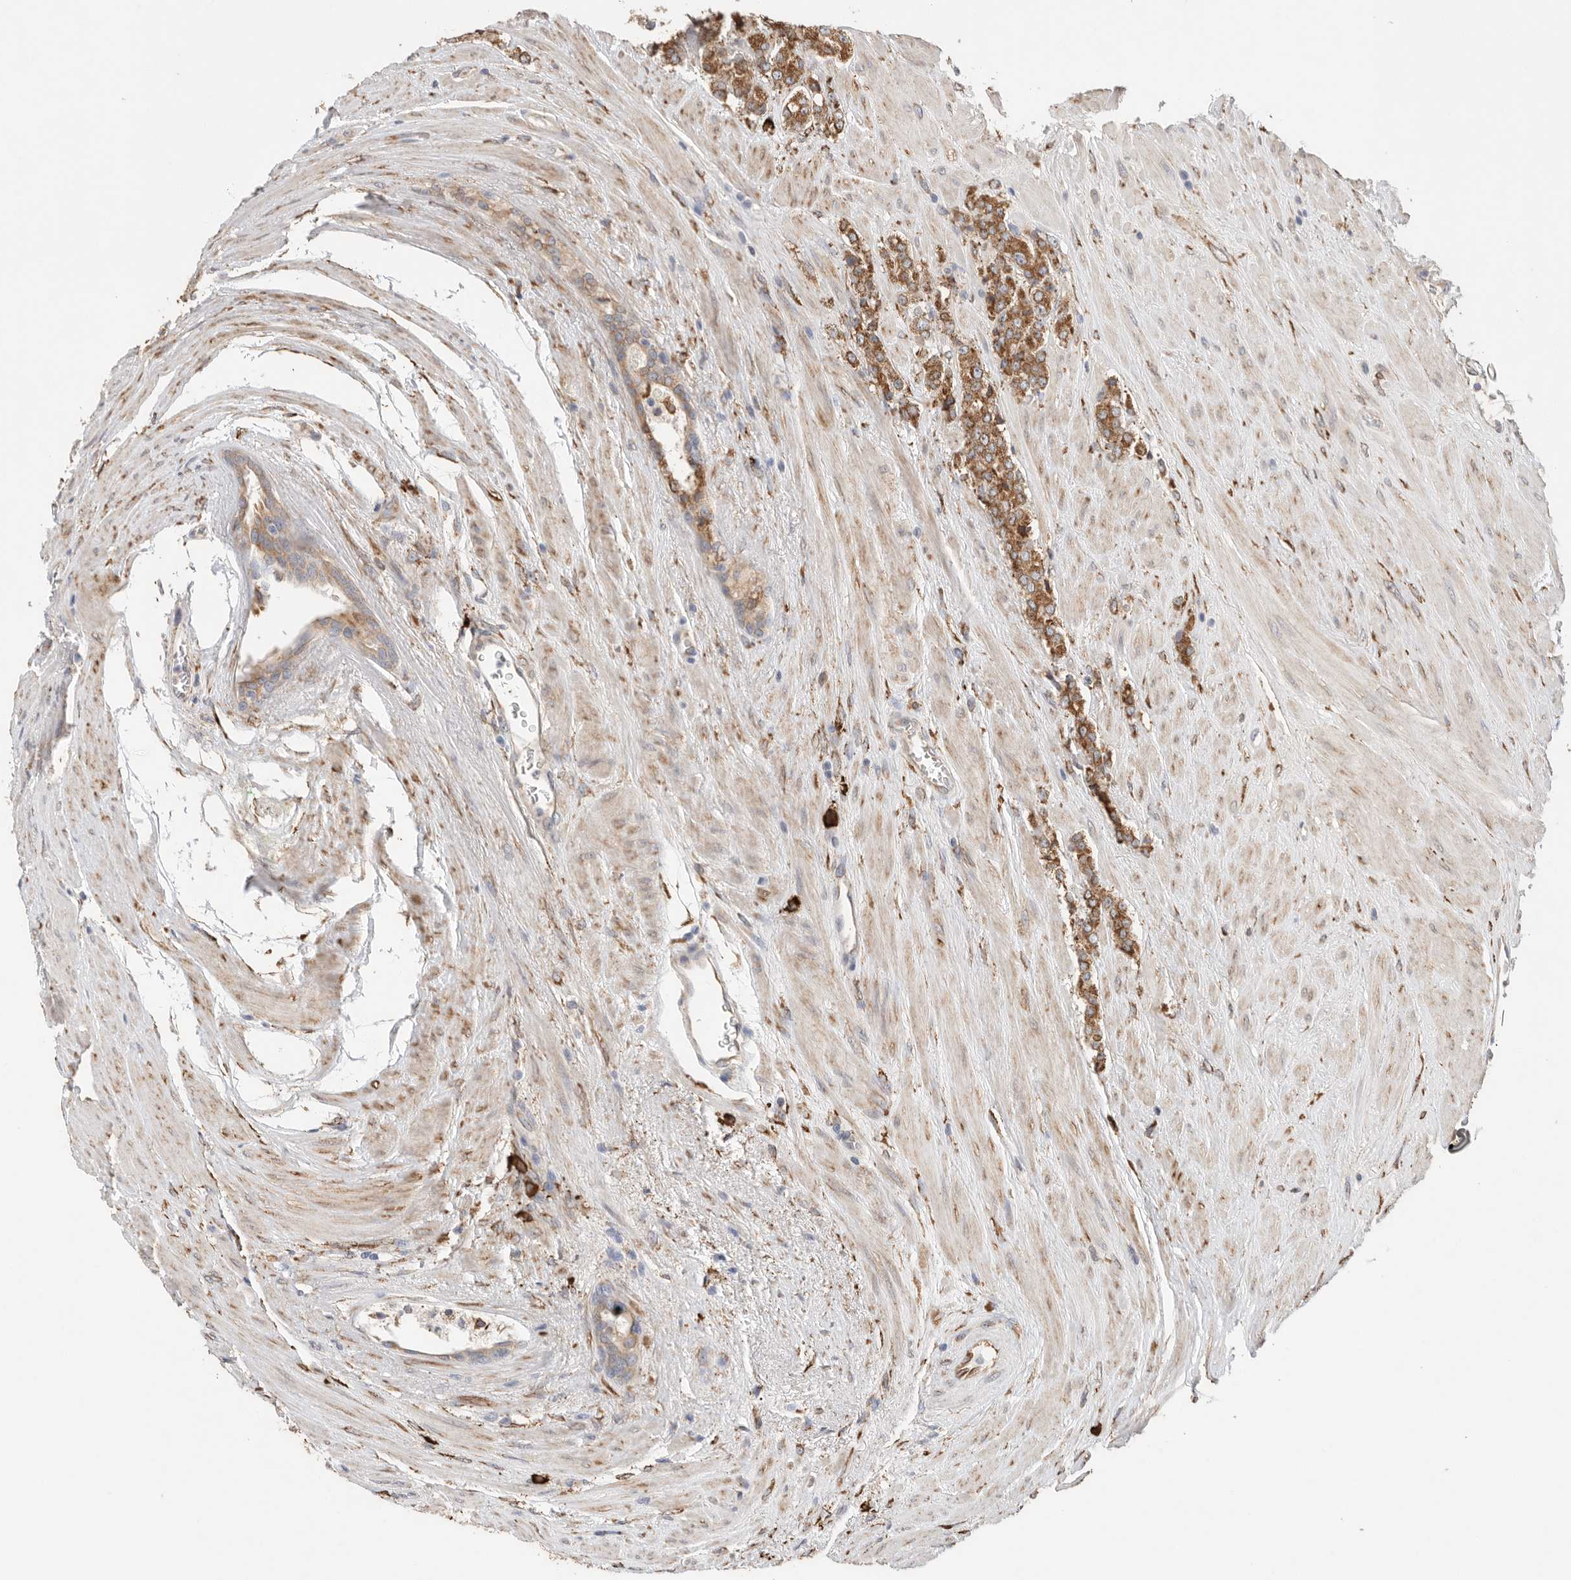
{"staining": {"intensity": "moderate", "quantity": ">75%", "location": "cytoplasmic/membranous"}, "tissue": "prostate cancer", "cell_type": "Tumor cells", "image_type": "cancer", "snomed": [{"axis": "morphology", "description": "Adenocarcinoma, High grade"}, {"axis": "topography", "description": "Prostate"}], "caption": "A high-resolution micrograph shows immunohistochemistry (IHC) staining of prostate cancer, which displays moderate cytoplasmic/membranous staining in about >75% of tumor cells. Immunohistochemistry stains the protein in brown and the nuclei are stained blue.", "gene": "BLOC1S5", "patient": {"sex": "male", "age": 71}}